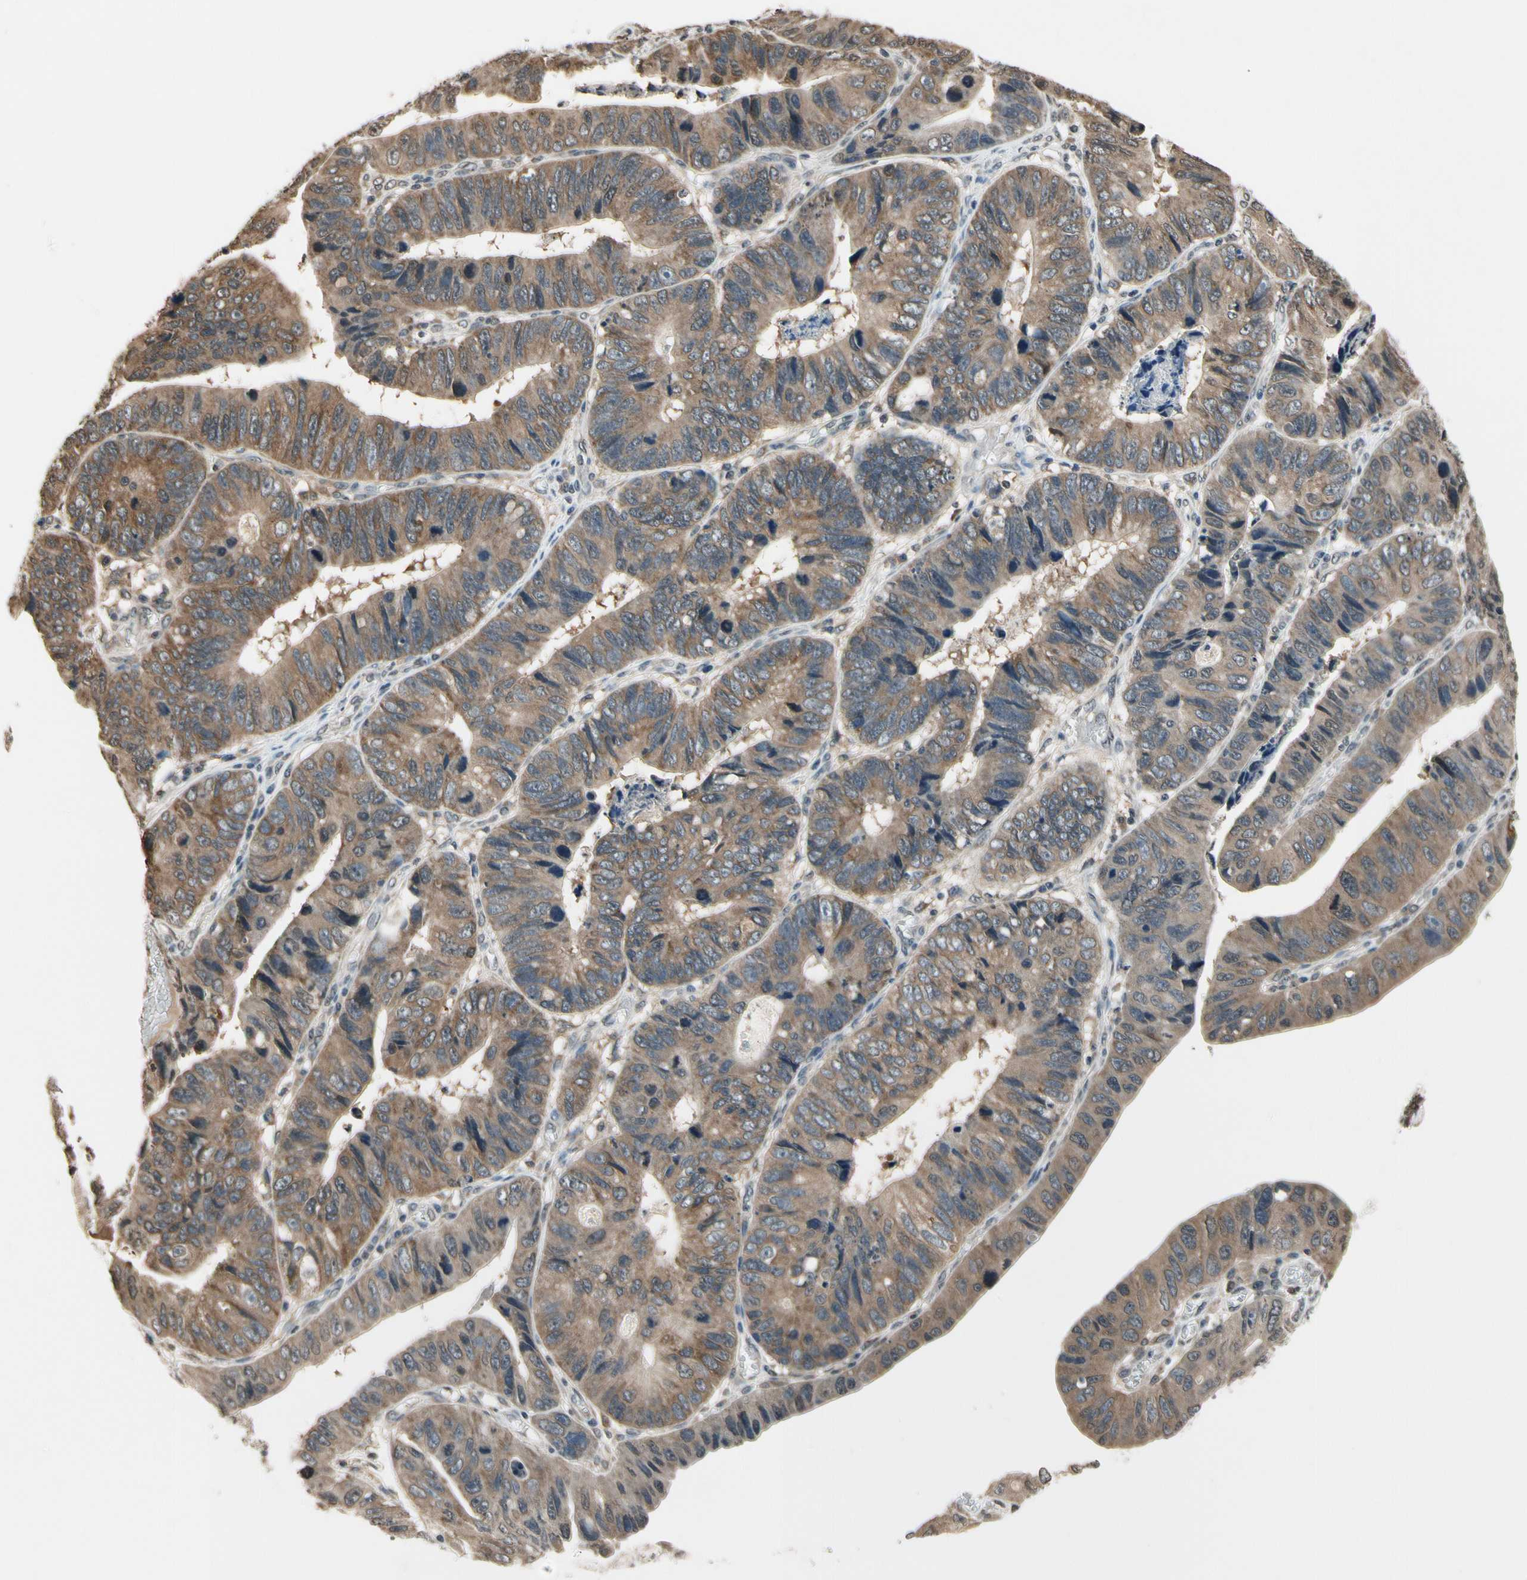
{"staining": {"intensity": "moderate", "quantity": ">75%", "location": "cytoplasmic/membranous"}, "tissue": "stomach cancer", "cell_type": "Tumor cells", "image_type": "cancer", "snomed": [{"axis": "morphology", "description": "Adenocarcinoma, NOS"}, {"axis": "topography", "description": "Stomach"}], "caption": "Approximately >75% of tumor cells in stomach adenocarcinoma show moderate cytoplasmic/membranous protein staining as visualized by brown immunohistochemical staining.", "gene": "GCLC", "patient": {"sex": "male", "age": 59}}